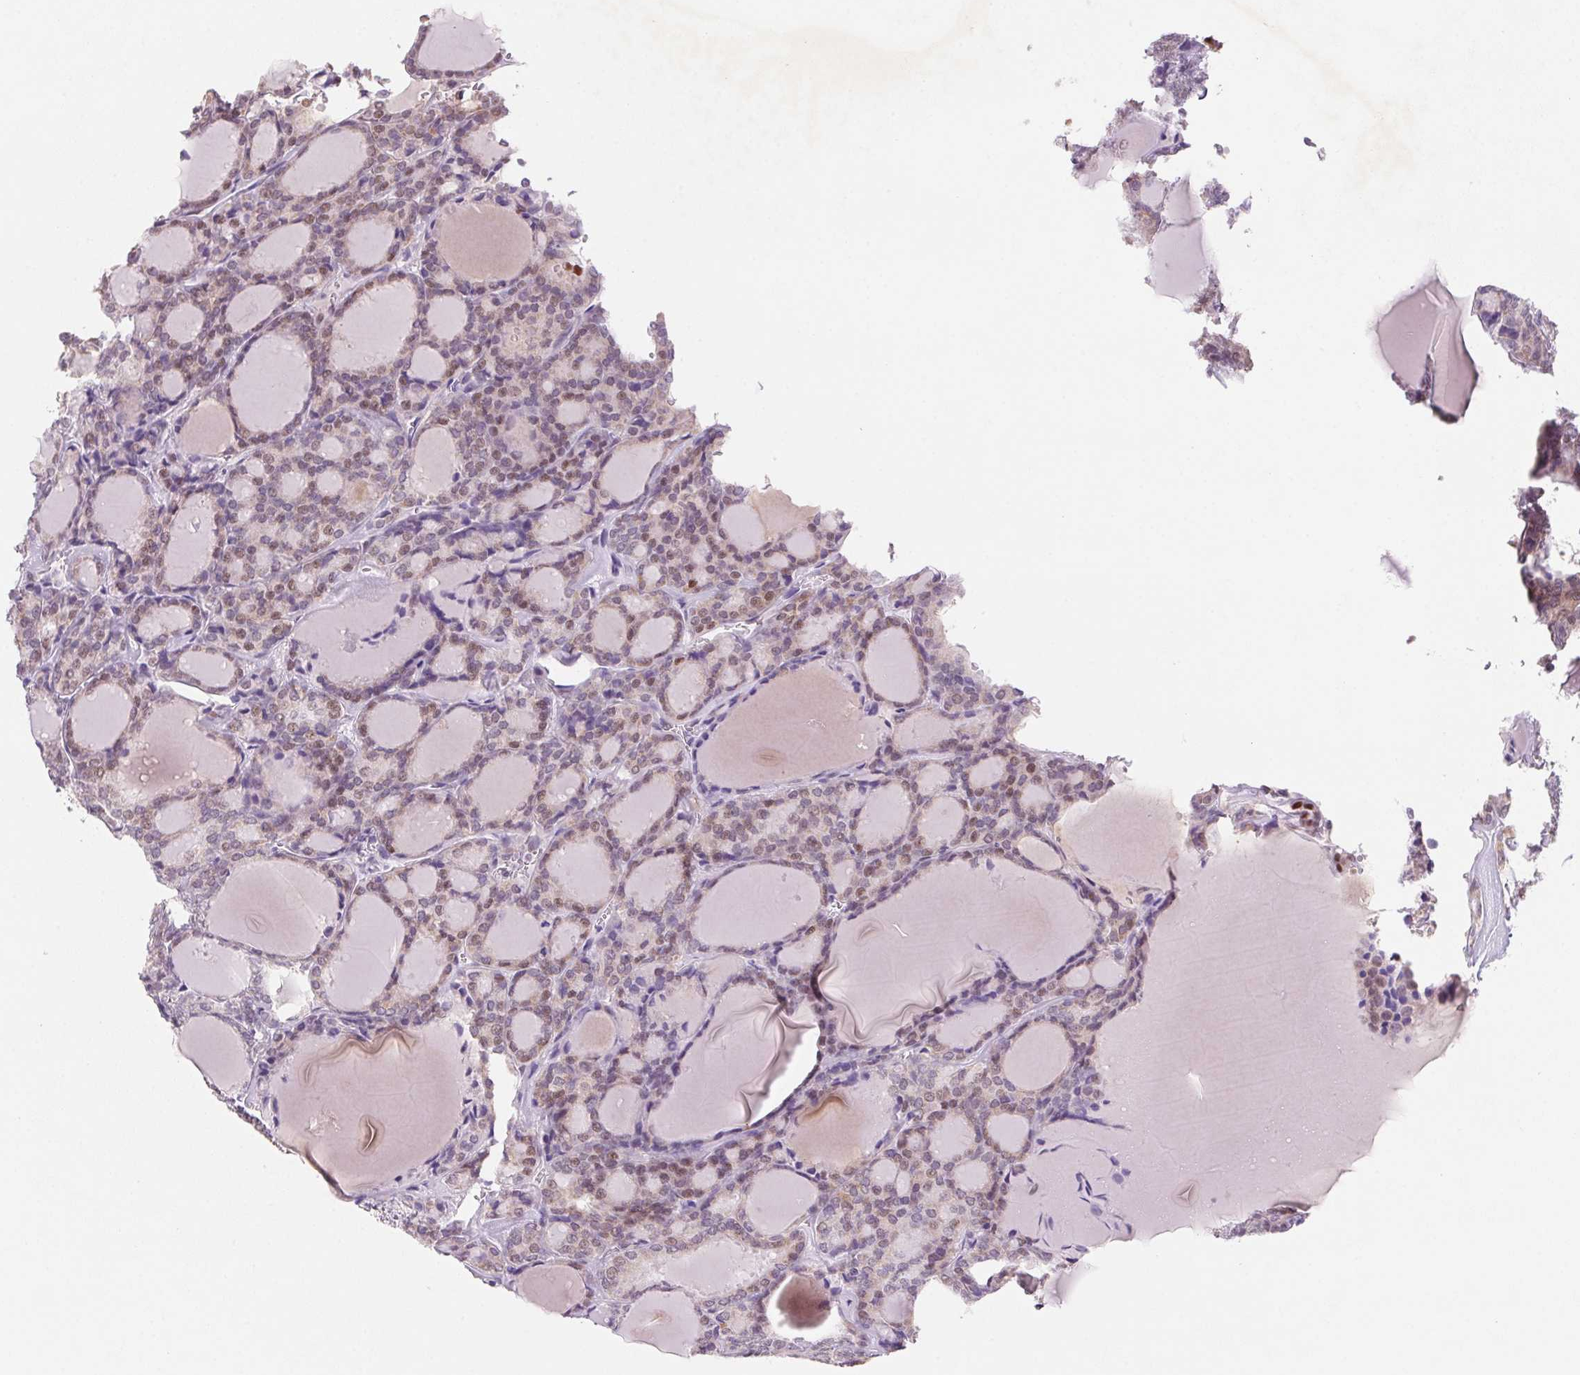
{"staining": {"intensity": "weak", "quantity": "25%-75%", "location": "nuclear"}, "tissue": "thyroid cancer", "cell_type": "Tumor cells", "image_type": "cancer", "snomed": [{"axis": "morphology", "description": "Follicular adenoma carcinoma, NOS"}, {"axis": "topography", "description": "Thyroid gland"}], "caption": "A micrograph of thyroid cancer (follicular adenoma carcinoma) stained for a protein reveals weak nuclear brown staining in tumor cells. (DAB (3,3'-diaminobenzidine) IHC, brown staining for protein, blue staining for nuclei).", "gene": "DPPA5", "patient": {"sex": "male", "age": 74}}